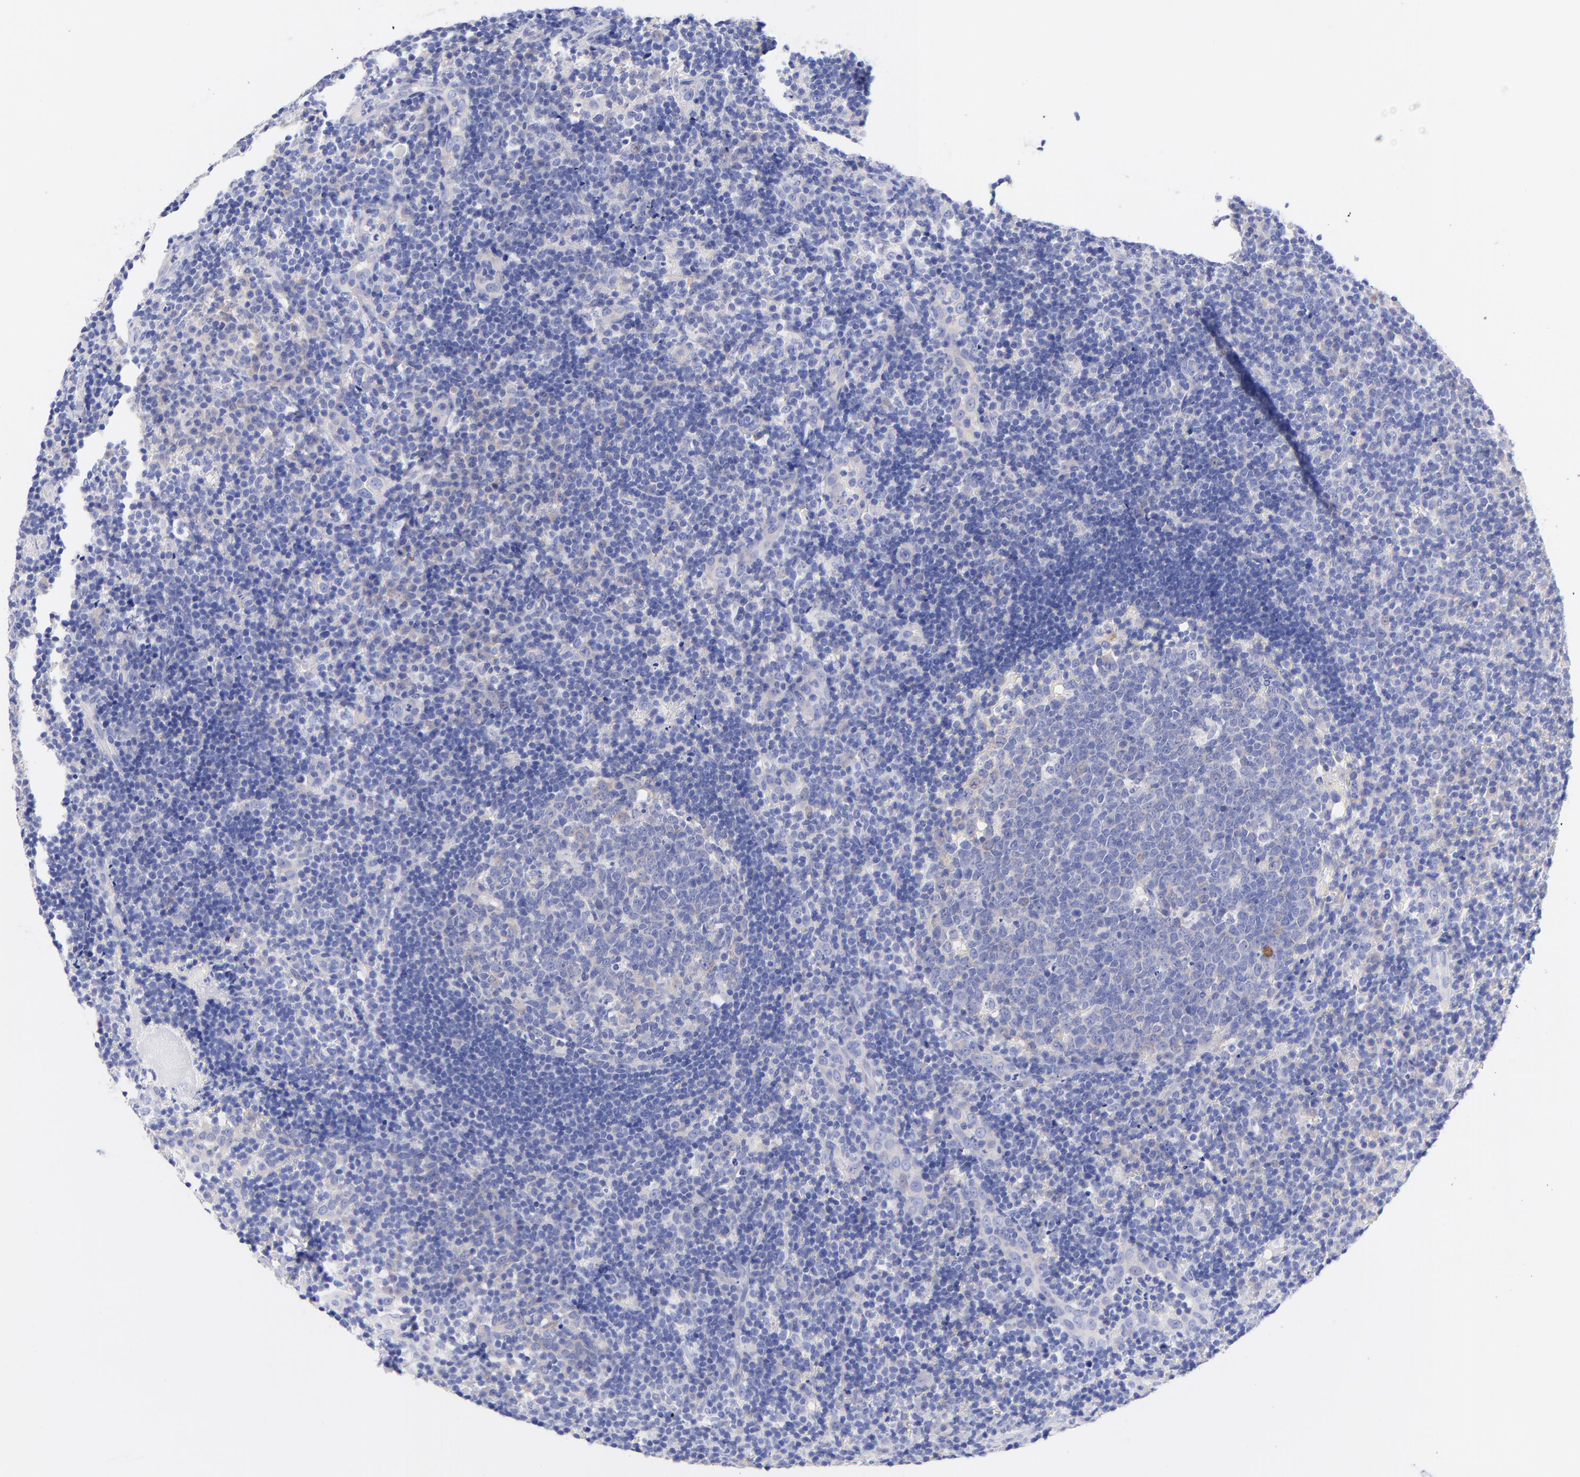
{"staining": {"intensity": "negative", "quantity": "none", "location": "none"}, "tissue": "tonsil", "cell_type": "Germinal center cells", "image_type": "normal", "snomed": [{"axis": "morphology", "description": "Normal tissue, NOS"}, {"axis": "topography", "description": "Tonsil"}], "caption": "Immunohistochemical staining of unremarkable tonsil displays no significant staining in germinal center cells.", "gene": "GPHN", "patient": {"sex": "female", "age": 40}}